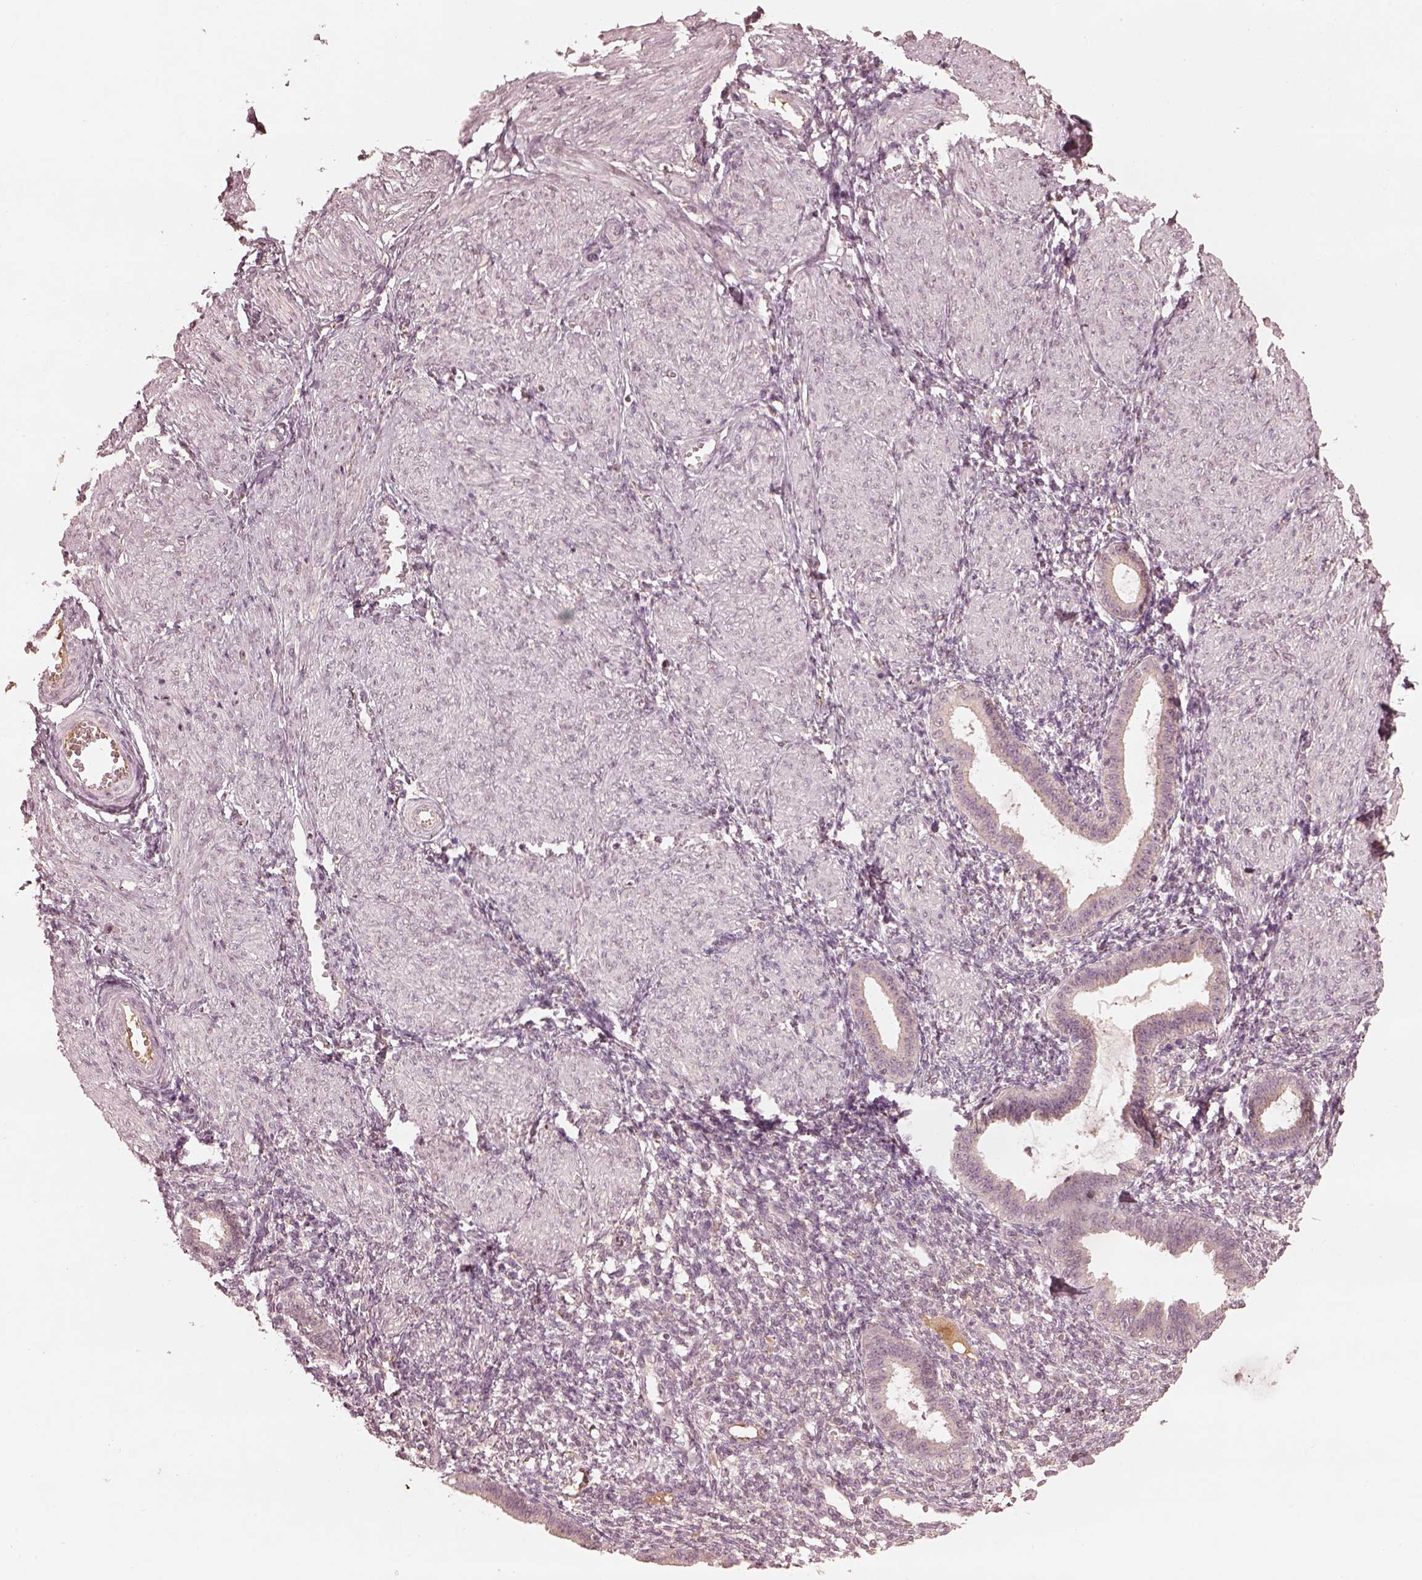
{"staining": {"intensity": "negative", "quantity": "none", "location": "none"}, "tissue": "endometrium", "cell_type": "Cells in endometrial stroma", "image_type": "normal", "snomed": [{"axis": "morphology", "description": "Normal tissue, NOS"}, {"axis": "topography", "description": "Endometrium"}], "caption": "IHC of unremarkable human endometrium shows no staining in cells in endometrial stroma. Nuclei are stained in blue.", "gene": "CALR3", "patient": {"sex": "female", "age": 36}}